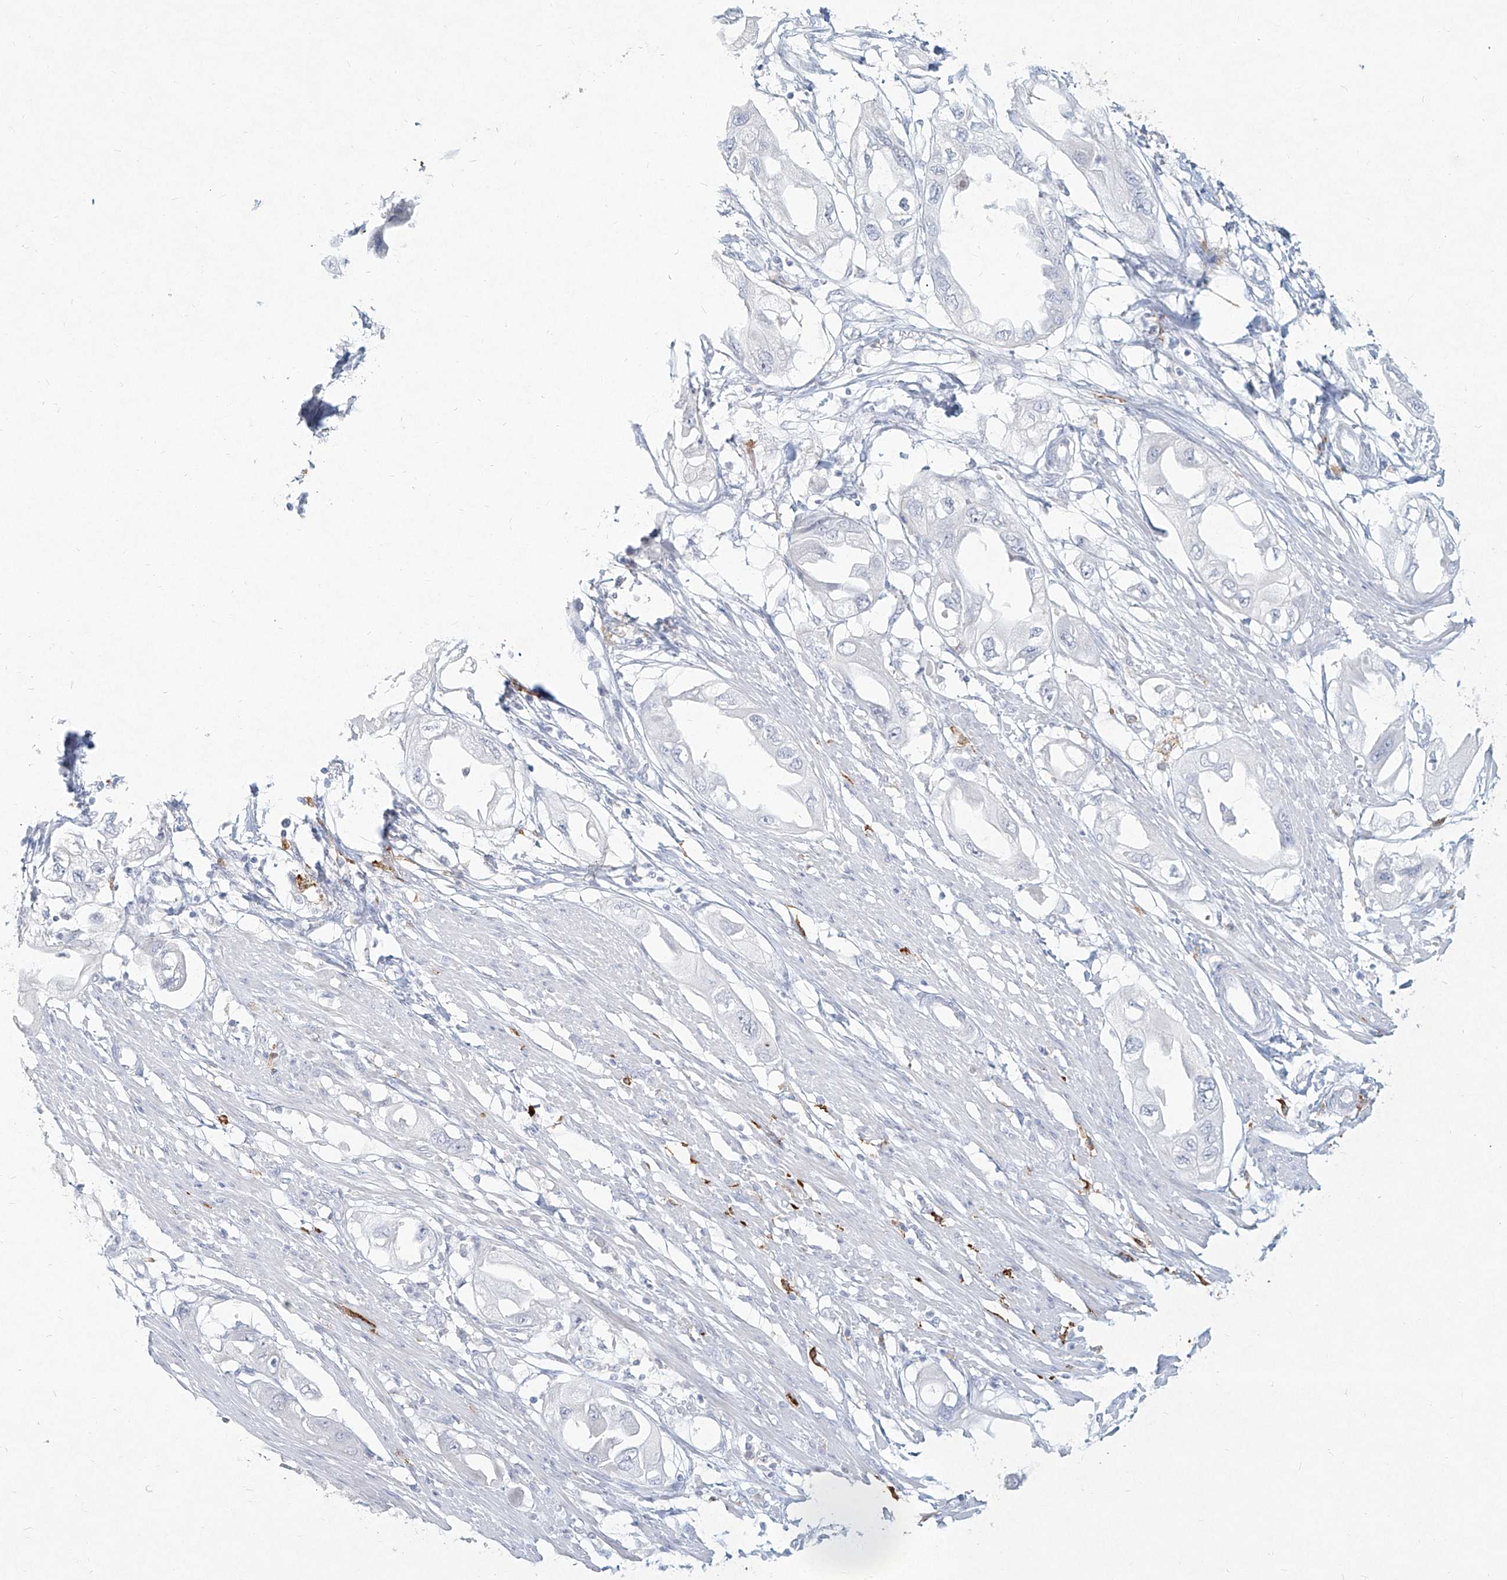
{"staining": {"intensity": "negative", "quantity": "none", "location": "none"}, "tissue": "endometrial cancer", "cell_type": "Tumor cells", "image_type": "cancer", "snomed": [{"axis": "morphology", "description": "Adenocarcinoma, NOS"}, {"axis": "topography", "description": "Endometrium"}], "caption": "A micrograph of human adenocarcinoma (endometrial) is negative for staining in tumor cells.", "gene": "CD209", "patient": {"sex": "female", "age": 67}}